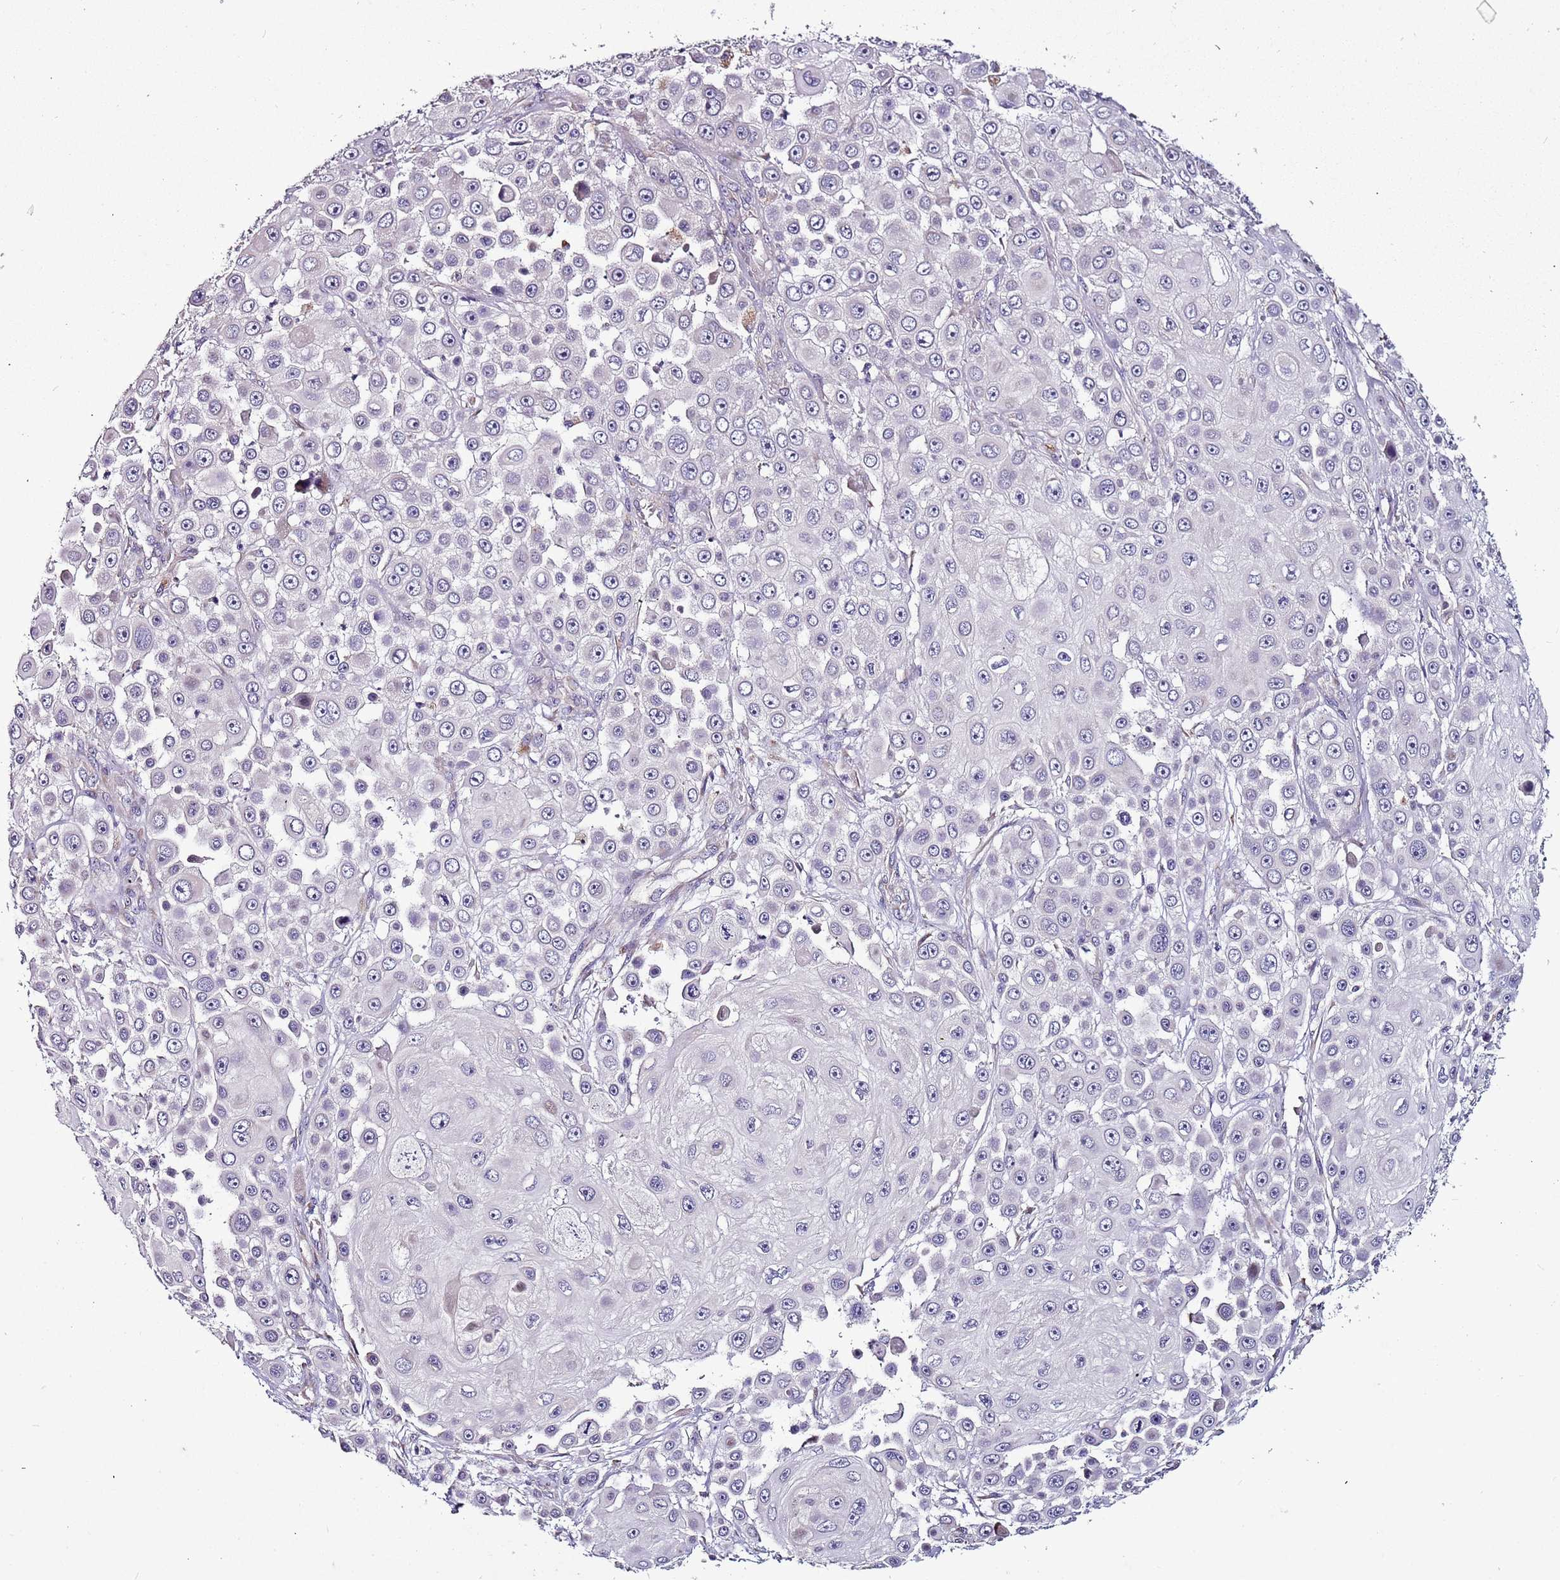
{"staining": {"intensity": "negative", "quantity": "none", "location": "none"}, "tissue": "skin cancer", "cell_type": "Tumor cells", "image_type": "cancer", "snomed": [{"axis": "morphology", "description": "Squamous cell carcinoma, NOS"}, {"axis": "topography", "description": "Skin"}], "caption": "DAB (3,3'-diaminobenzidine) immunohistochemical staining of skin squamous cell carcinoma demonstrates no significant expression in tumor cells.", "gene": "FAM20A", "patient": {"sex": "male", "age": 67}}